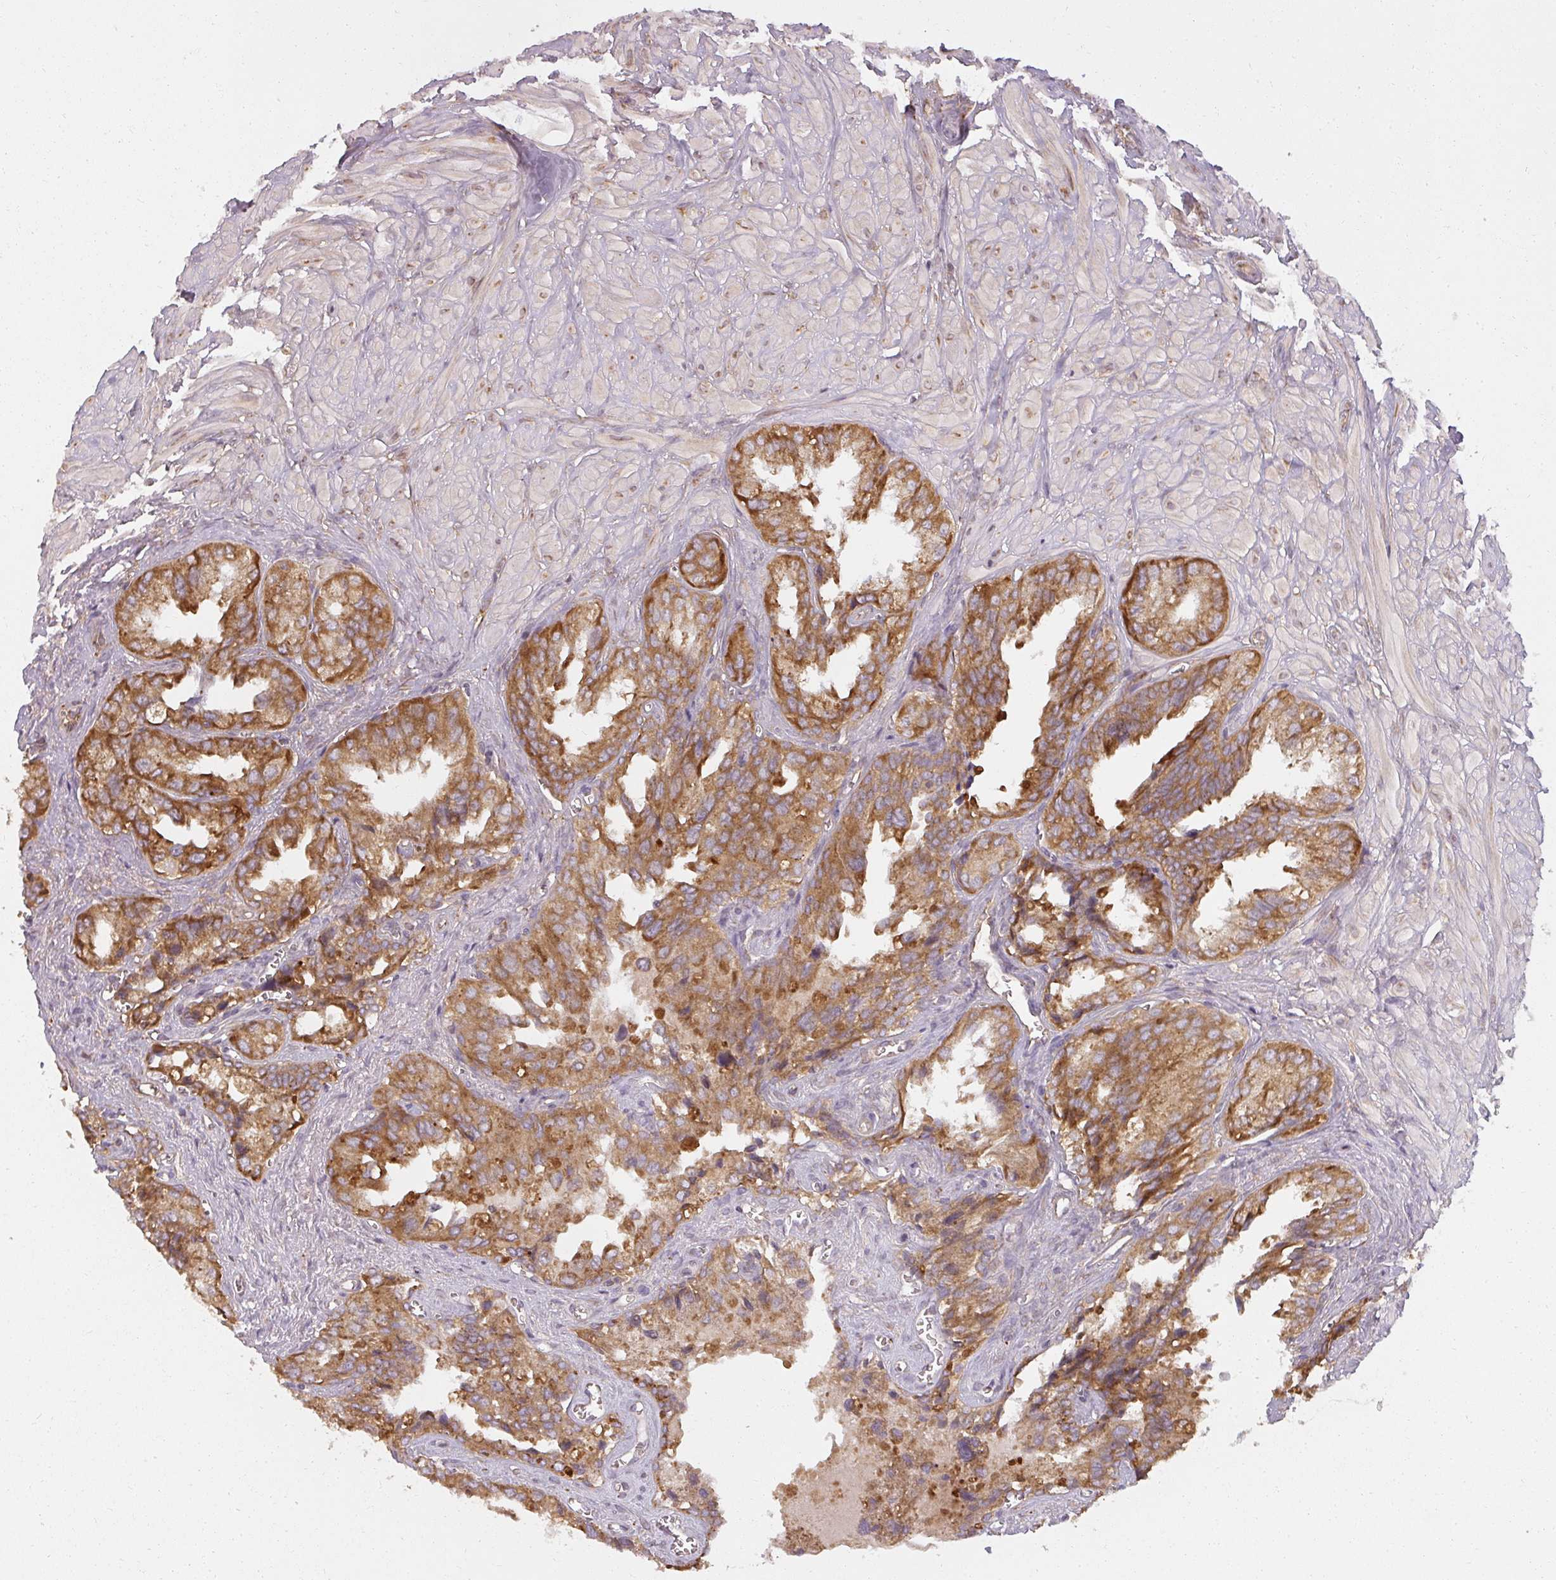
{"staining": {"intensity": "strong", "quantity": ">75%", "location": "cytoplasmic/membranous"}, "tissue": "seminal vesicle", "cell_type": "Glandular cells", "image_type": "normal", "snomed": [{"axis": "morphology", "description": "Normal tissue, NOS"}, {"axis": "topography", "description": "Seminal veicle"}], "caption": "Human seminal vesicle stained with a brown dye shows strong cytoplasmic/membranous positive expression in approximately >75% of glandular cells.", "gene": "RPL24", "patient": {"sex": "male", "age": 67}}